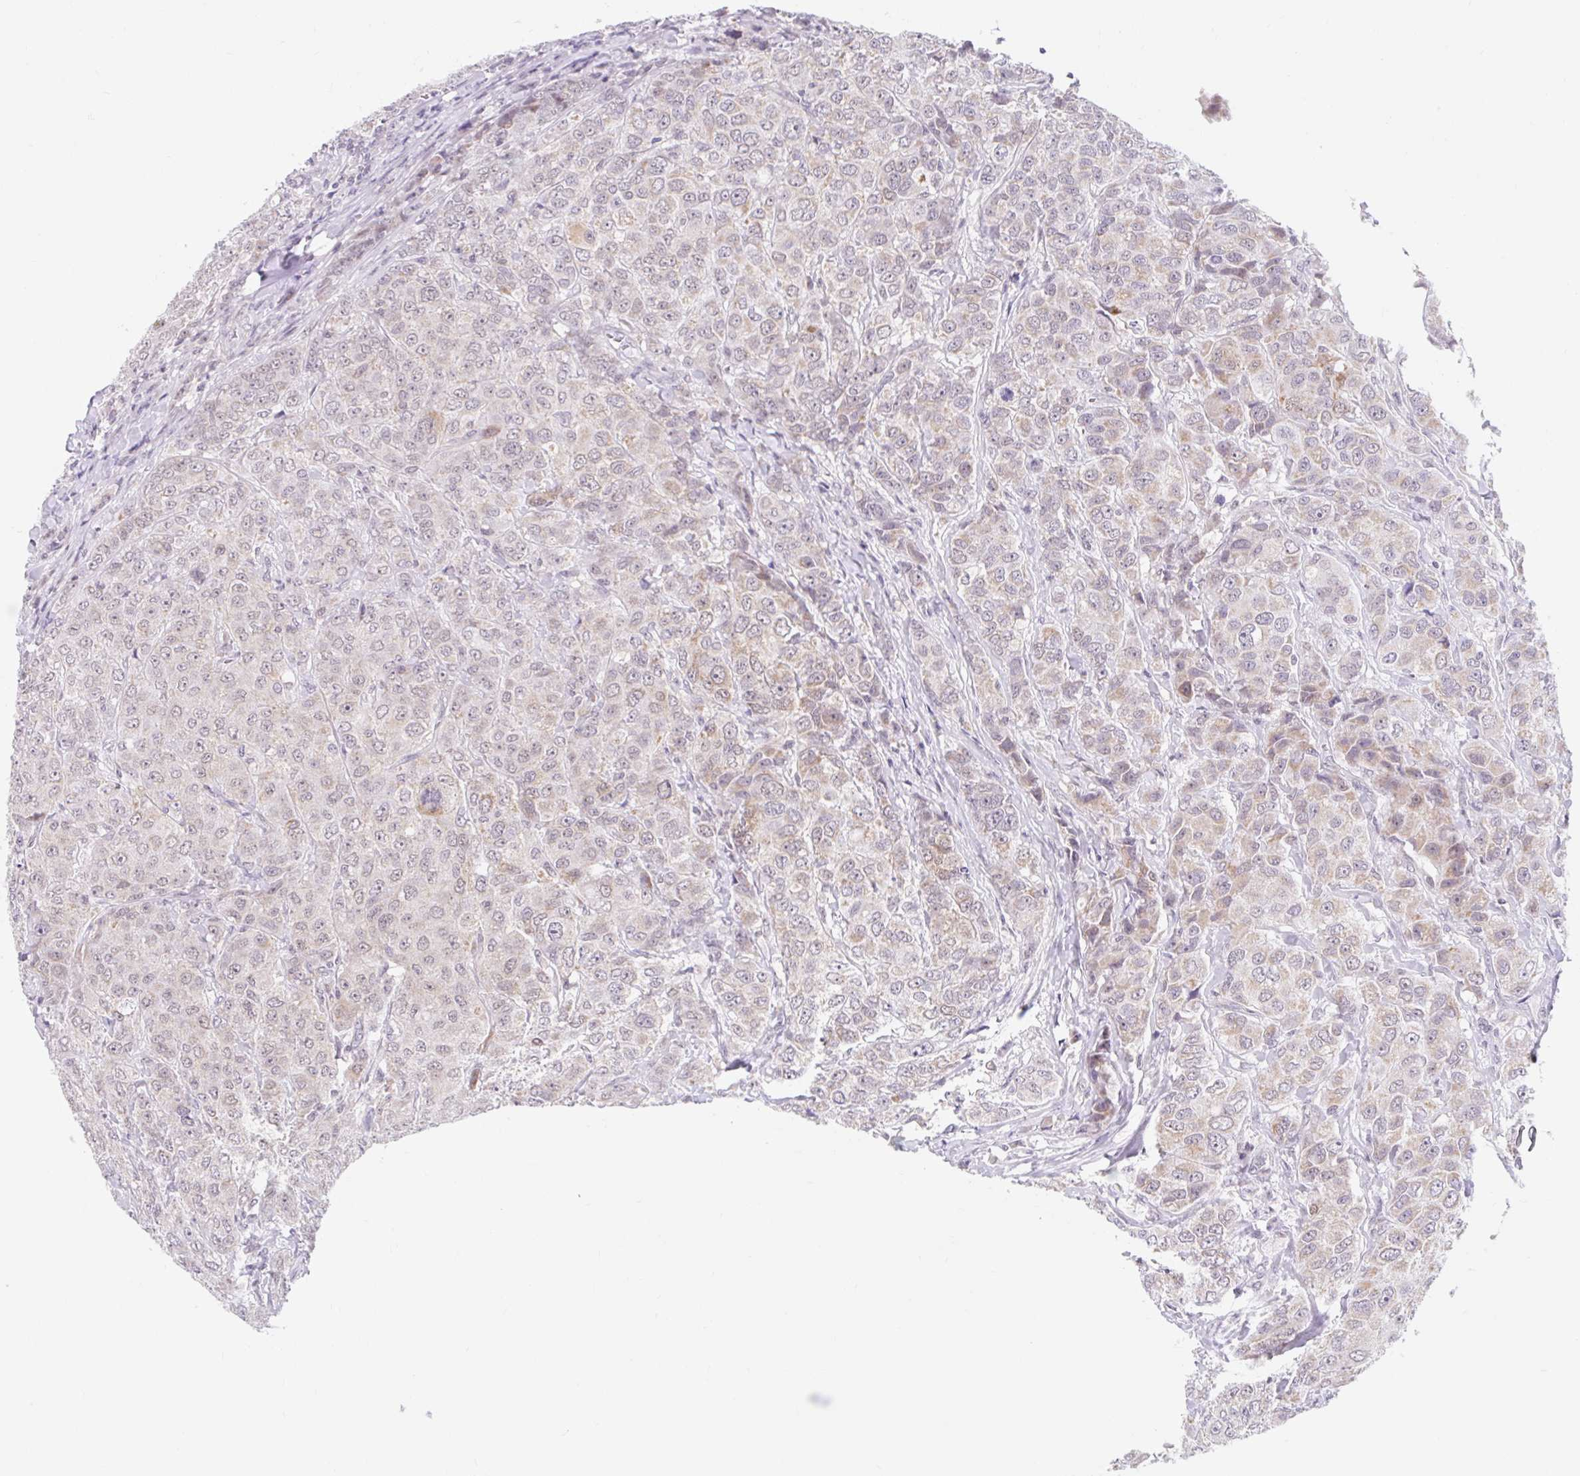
{"staining": {"intensity": "weak", "quantity": "25%-75%", "location": "cytoplasmic/membranous"}, "tissue": "breast cancer", "cell_type": "Tumor cells", "image_type": "cancer", "snomed": [{"axis": "morphology", "description": "Duct carcinoma"}, {"axis": "topography", "description": "Breast"}], "caption": "Immunohistochemical staining of human intraductal carcinoma (breast) exhibits low levels of weak cytoplasmic/membranous protein positivity in about 25%-75% of tumor cells.", "gene": "ITPK1", "patient": {"sex": "female", "age": 43}}